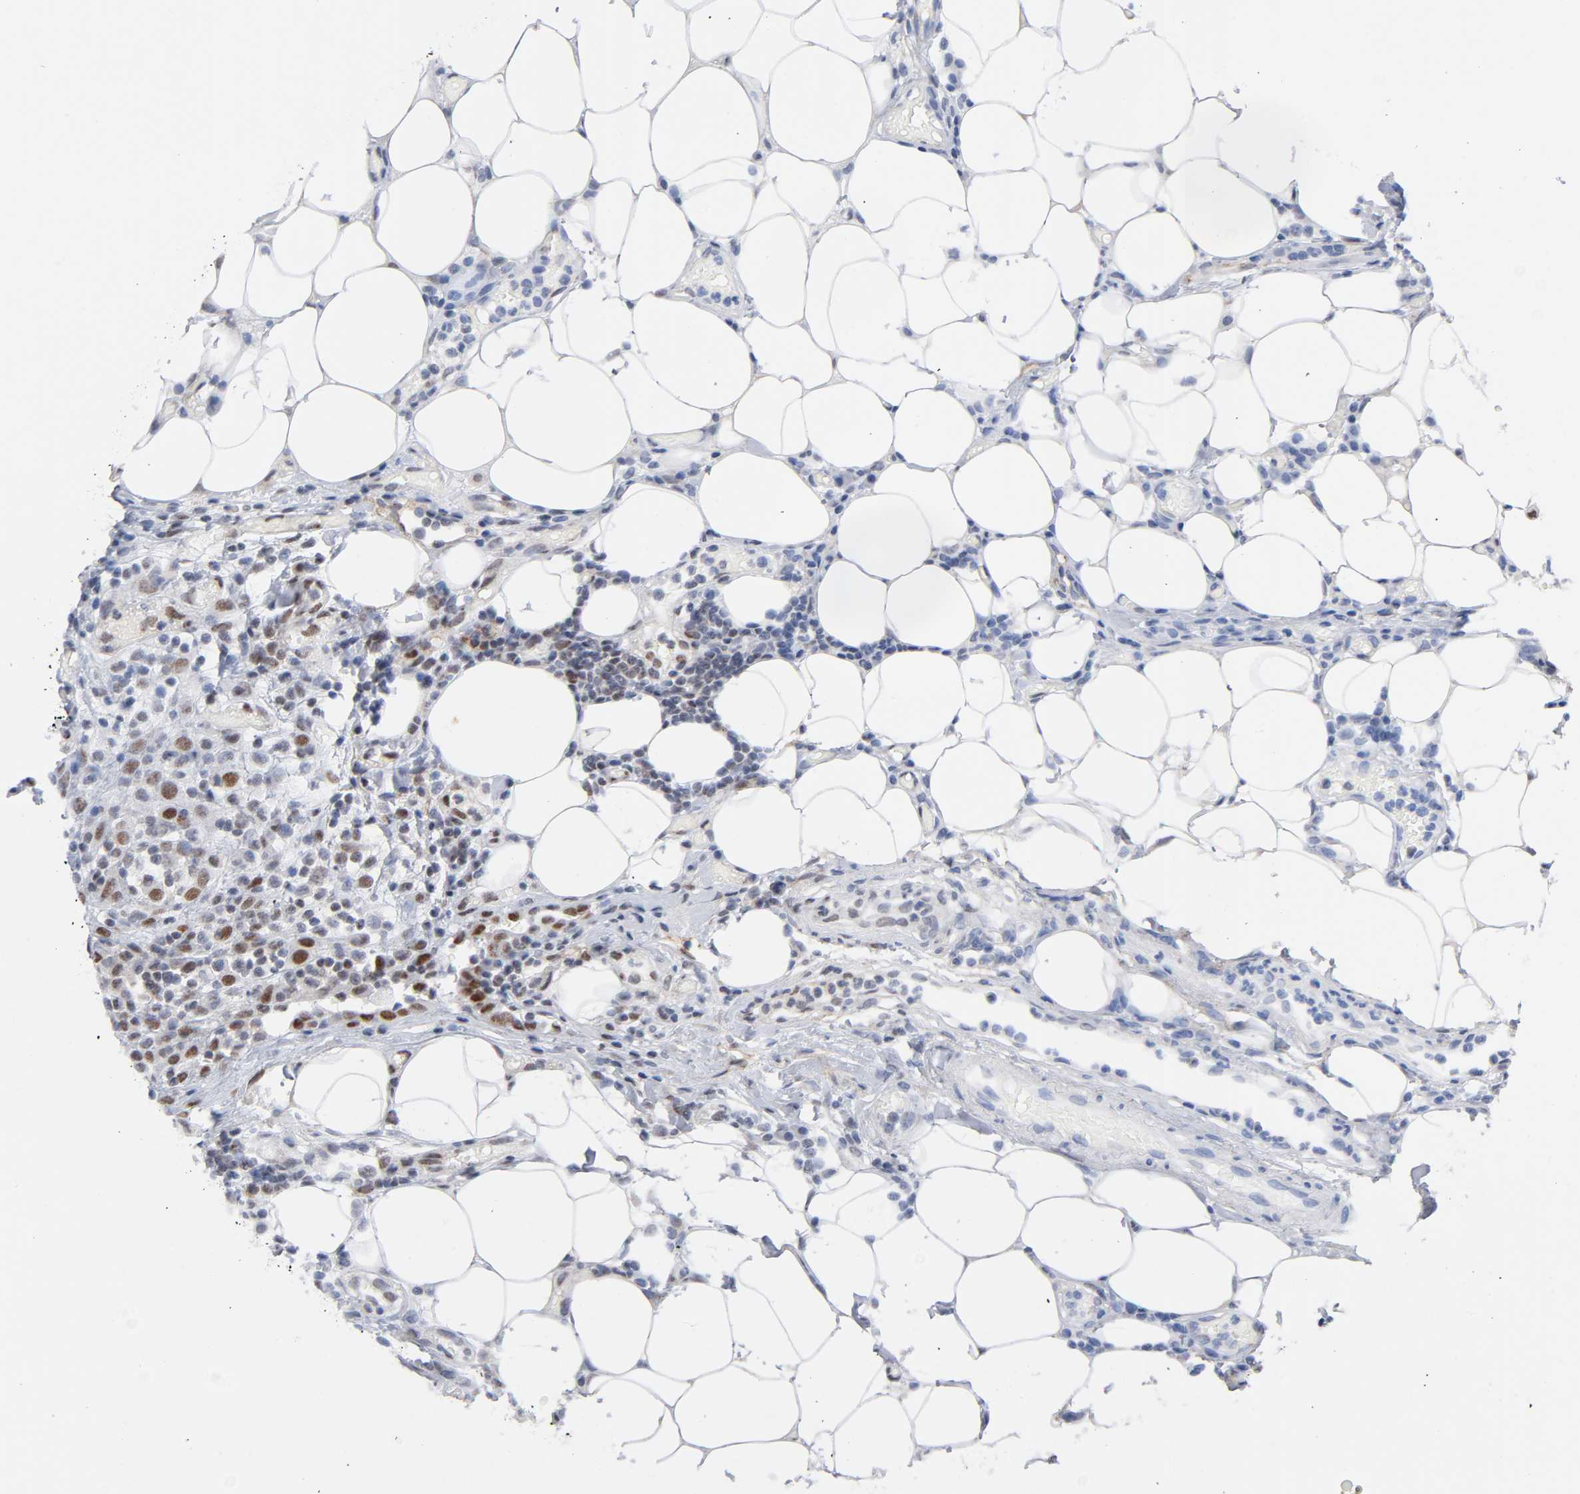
{"staining": {"intensity": "strong", "quantity": "25%-75%", "location": "nuclear"}, "tissue": "colorectal cancer", "cell_type": "Tumor cells", "image_type": "cancer", "snomed": [{"axis": "morphology", "description": "Adenocarcinoma, NOS"}, {"axis": "topography", "description": "Colon"}], "caption": "Immunohistochemical staining of human colorectal cancer reveals high levels of strong nuclear protein staining in approximately 25%-75% of tumor cells.", "gene": "STK38", "patient": {"sex": "female", "age": 86}}